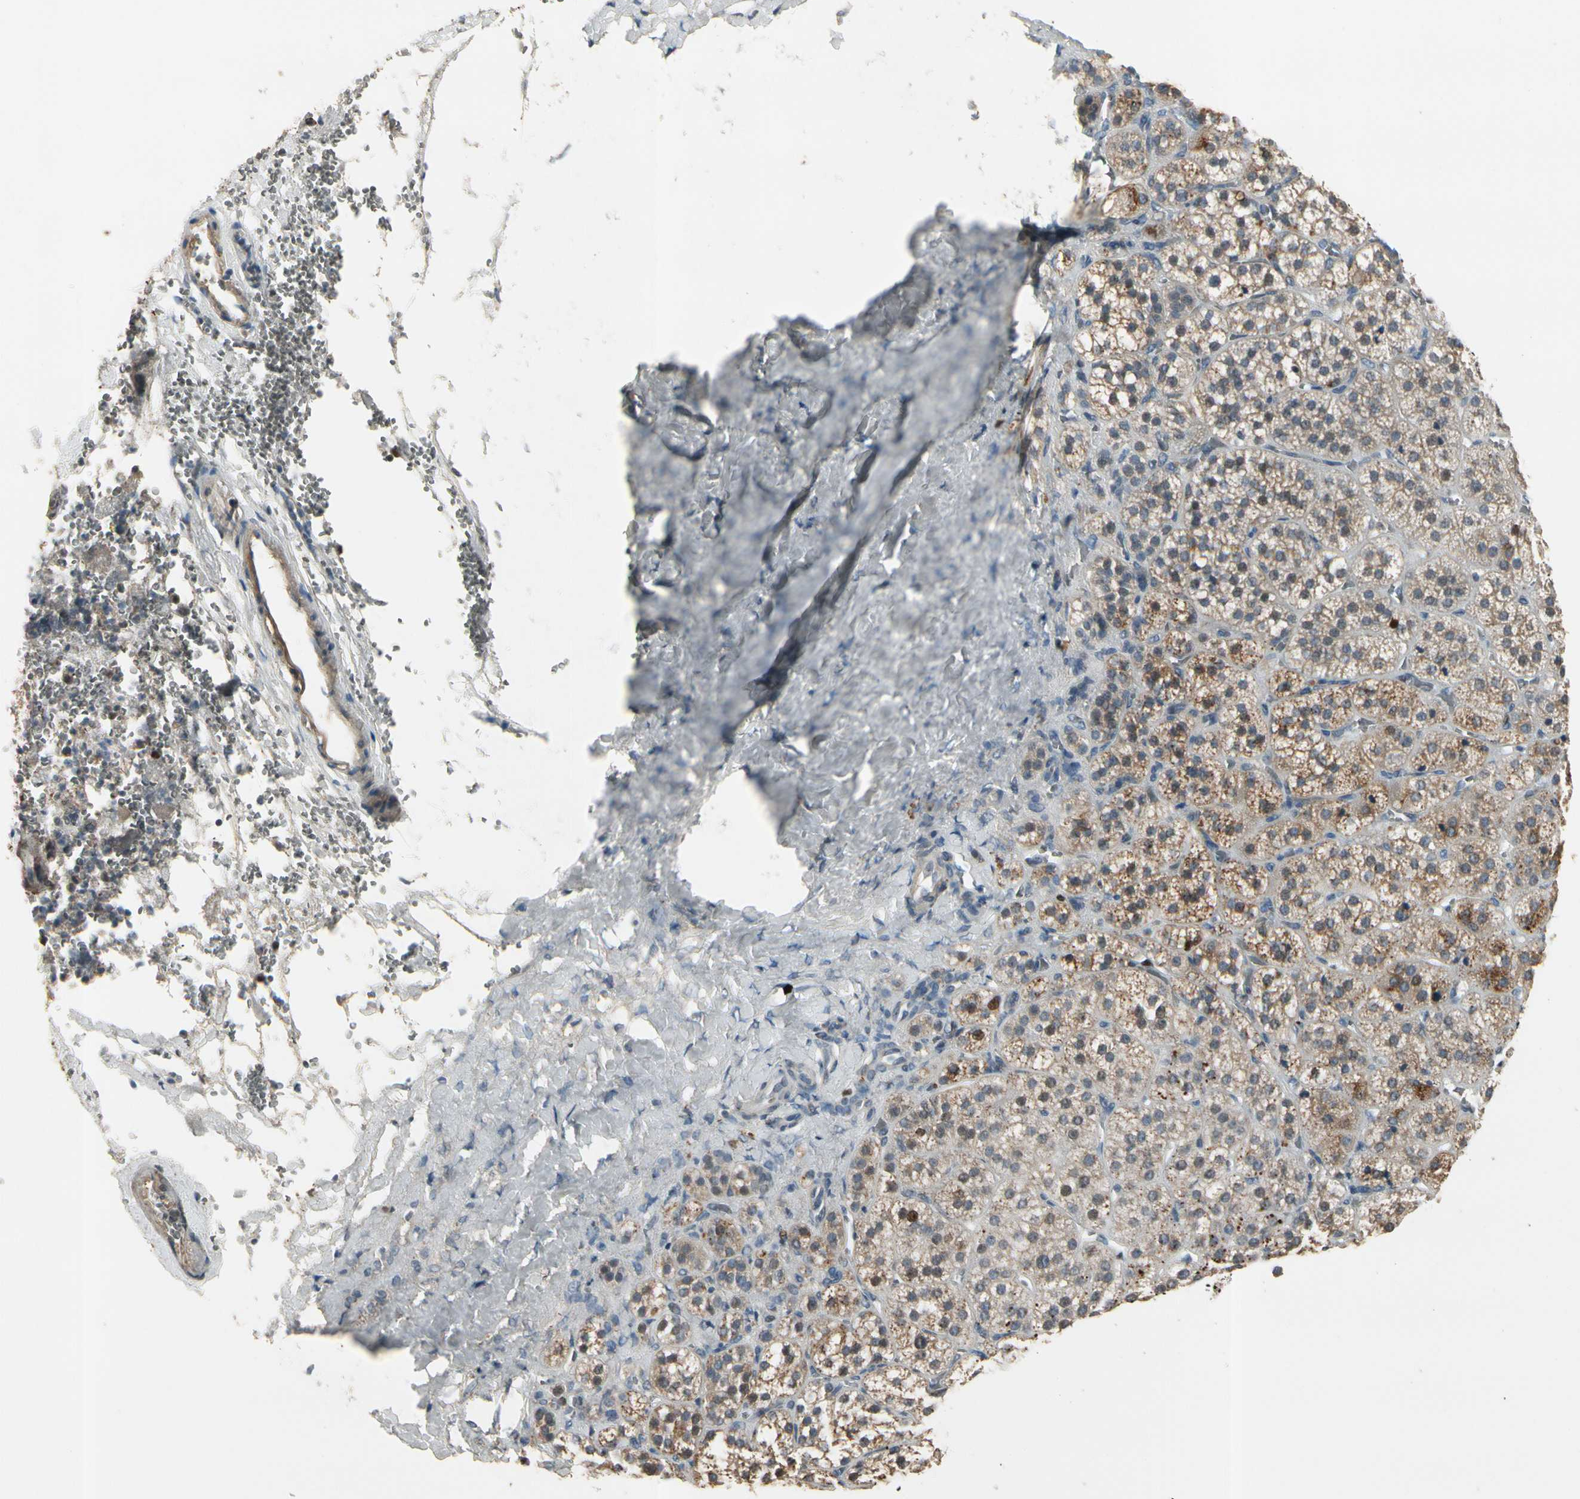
{"staining": {"intensity": "moderate", "quantity": ">75%", "location": "cytoplasmic/membranous,nuclear"}, "tissue": "adrenal gland", "cell_type": "Glandular cells", "image_type": "normal", "snomed": [{"axis": "morphology", "description": "Normal tissue, NOS"}, {"axis": "topography", "description": "Adrenal gland"}], "caption": "A brown stain labels moderate cytoplasmic/membranous,nuclear positivity of a protein in glandular cells of benign human adrenal gland.", "gene": "ZKSCAN3", "patient": {"sex": "female", "age": 71}}